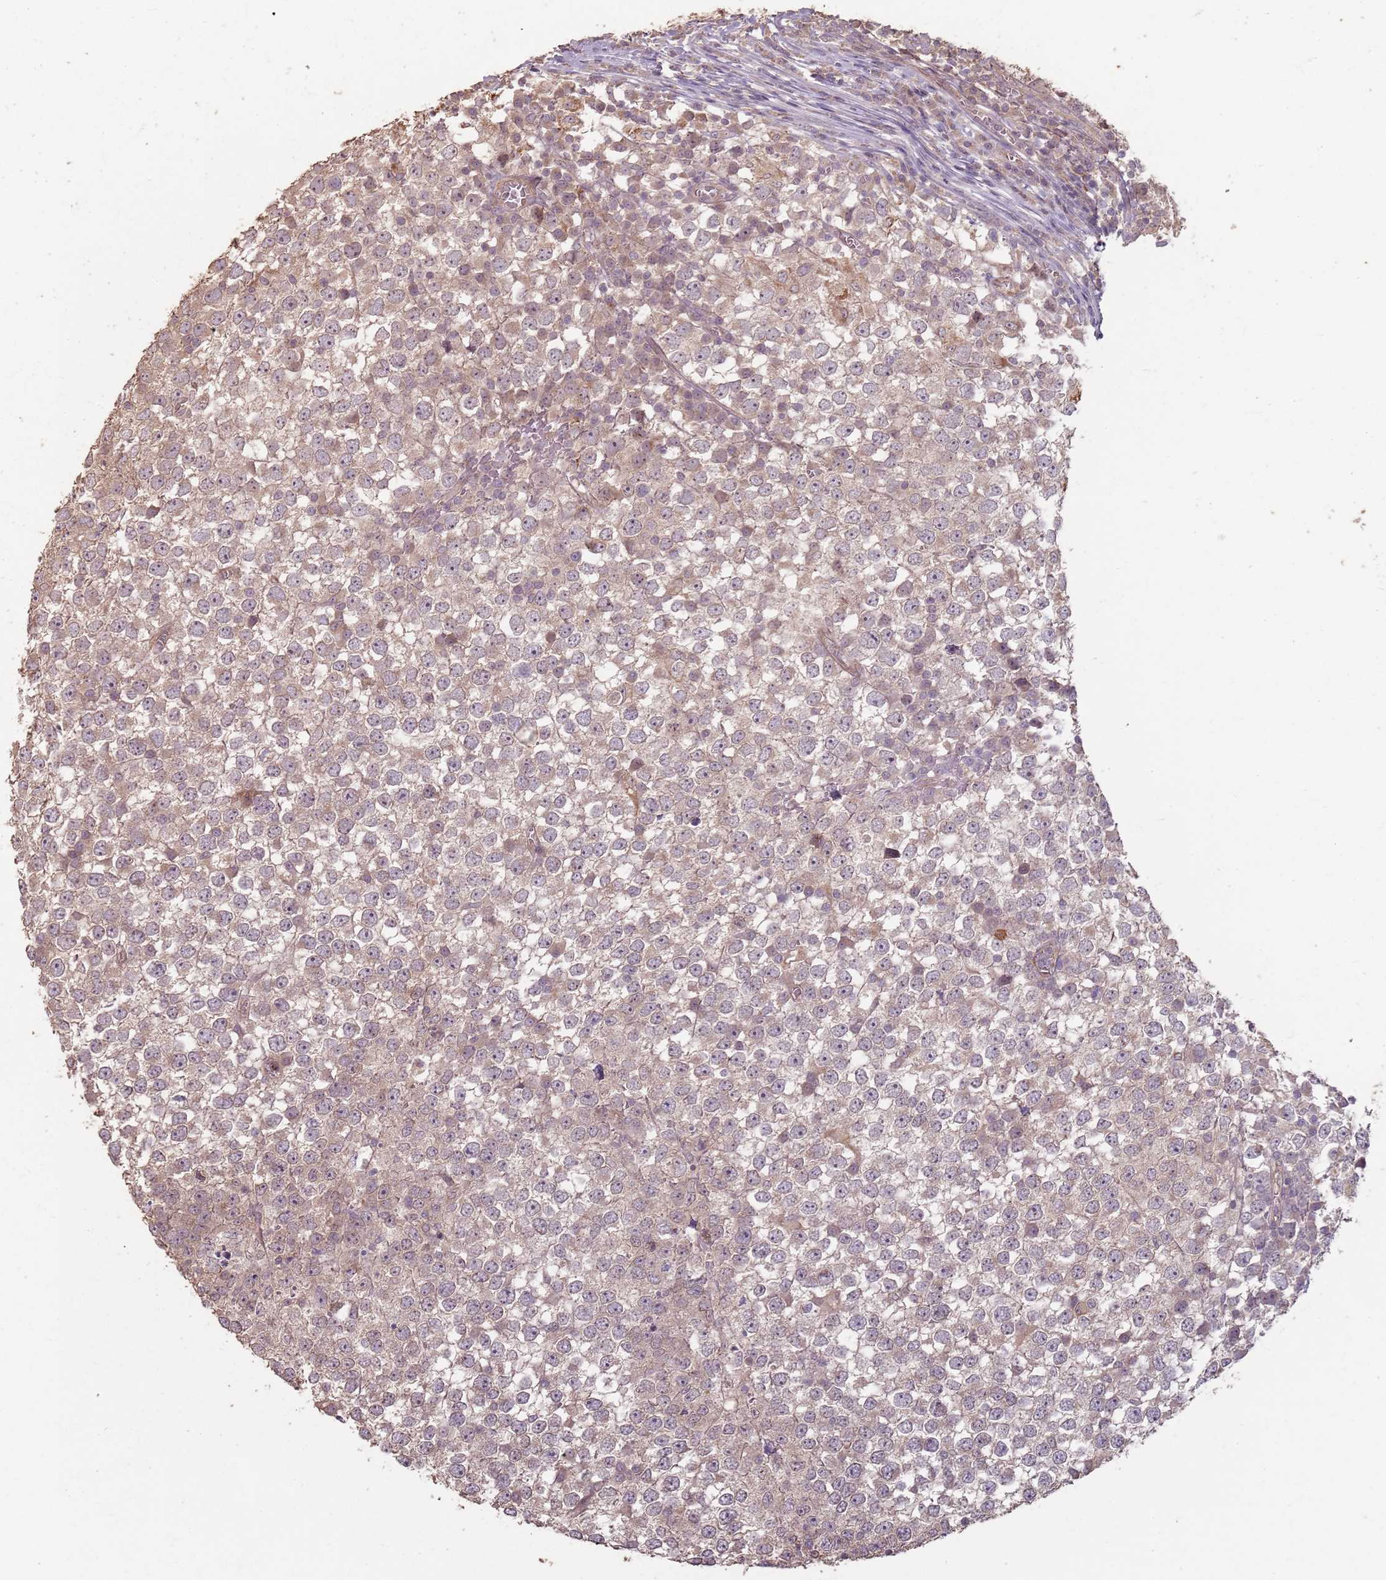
{"staining": {"intensity": "weak", "quantity": "25%-75%", "location": "cytoplasmic/membranous"}, "tissue": "testis cancer", "cell_type": "Tumor cells", "image_type": "cancer", "snomed": [{"axis": "morphology", "description": "Seminoma, NOS"}, {"axis": "topography", "description": "Testis"}], "caption": "Protein staining of seminoma (testis) tissue displays weak cytoplasmic/membranous staining in about 25%-75% of tumor cells.", "gene": "CCDC168", "patient": {"sex": "male", "age": 65}}